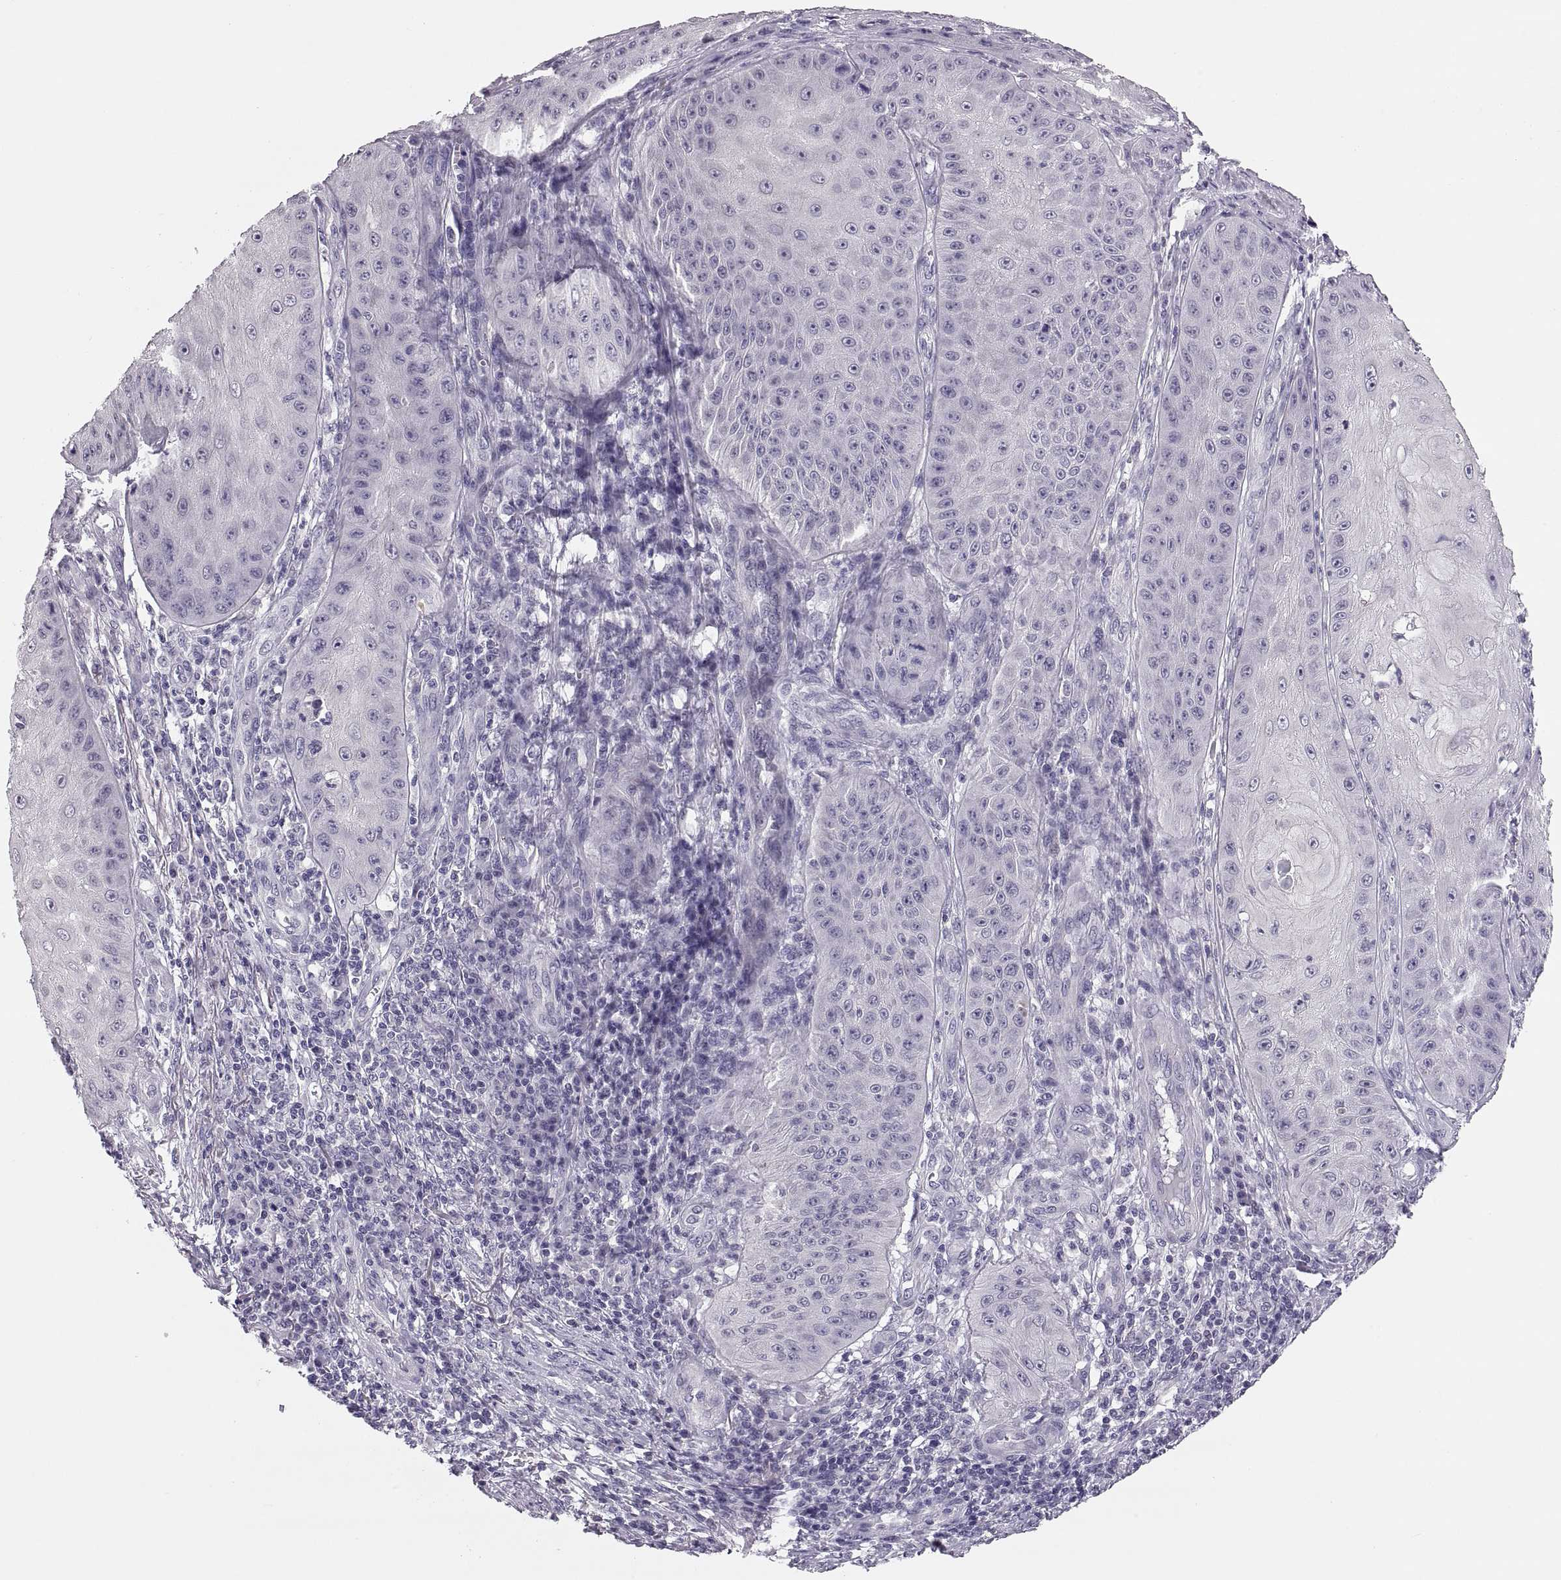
{"staining": {"intensity": "negative", "quantity": "none", "location": "none"}, "tissue": "skin cancer", "cell_type": "Tumor cells", "image_type": "cancer", "snomed": [{"axis": "morphology", "description": "Squamous cell carcinoma, NOS"}, {"axis": "topography", "description": "Skin"}], "caption": "Immunohistochemical staining of skin cancer (squamous cell carcinoma) displays no significant staining in tumor cells.", "gene": "ADH6", "patient": {"sex": "male", "age": 70}}